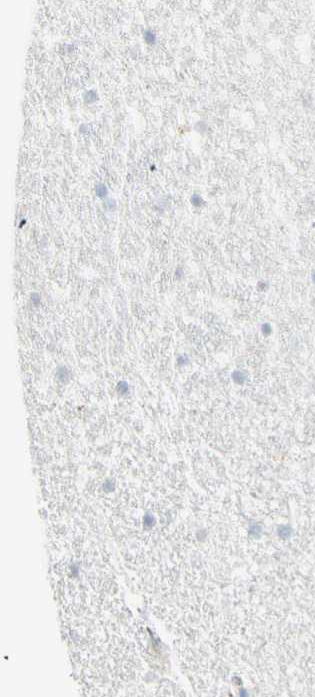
{"staining": {"intensity": "negative", "quantity": "none", "location": "none"}, "tissue": "hippocampus", "cell_type": "Glial cells", "image_type": "normal", "snomed": [{"axis": "morphology", "description": "Normal tissue, NOS"}, {"axis": "topography", "description": "Hippocampus"}], "caption": "Immunohistochemistry (IHC) histopathology image of unremarkable hippocampus: human hippocampus stained with DAB (3,3'-diaminobenzidine) shows no significant protein positivity in glial cells.", "gene": "YBX2", "patient": {"sex": "male", "age": 45}}